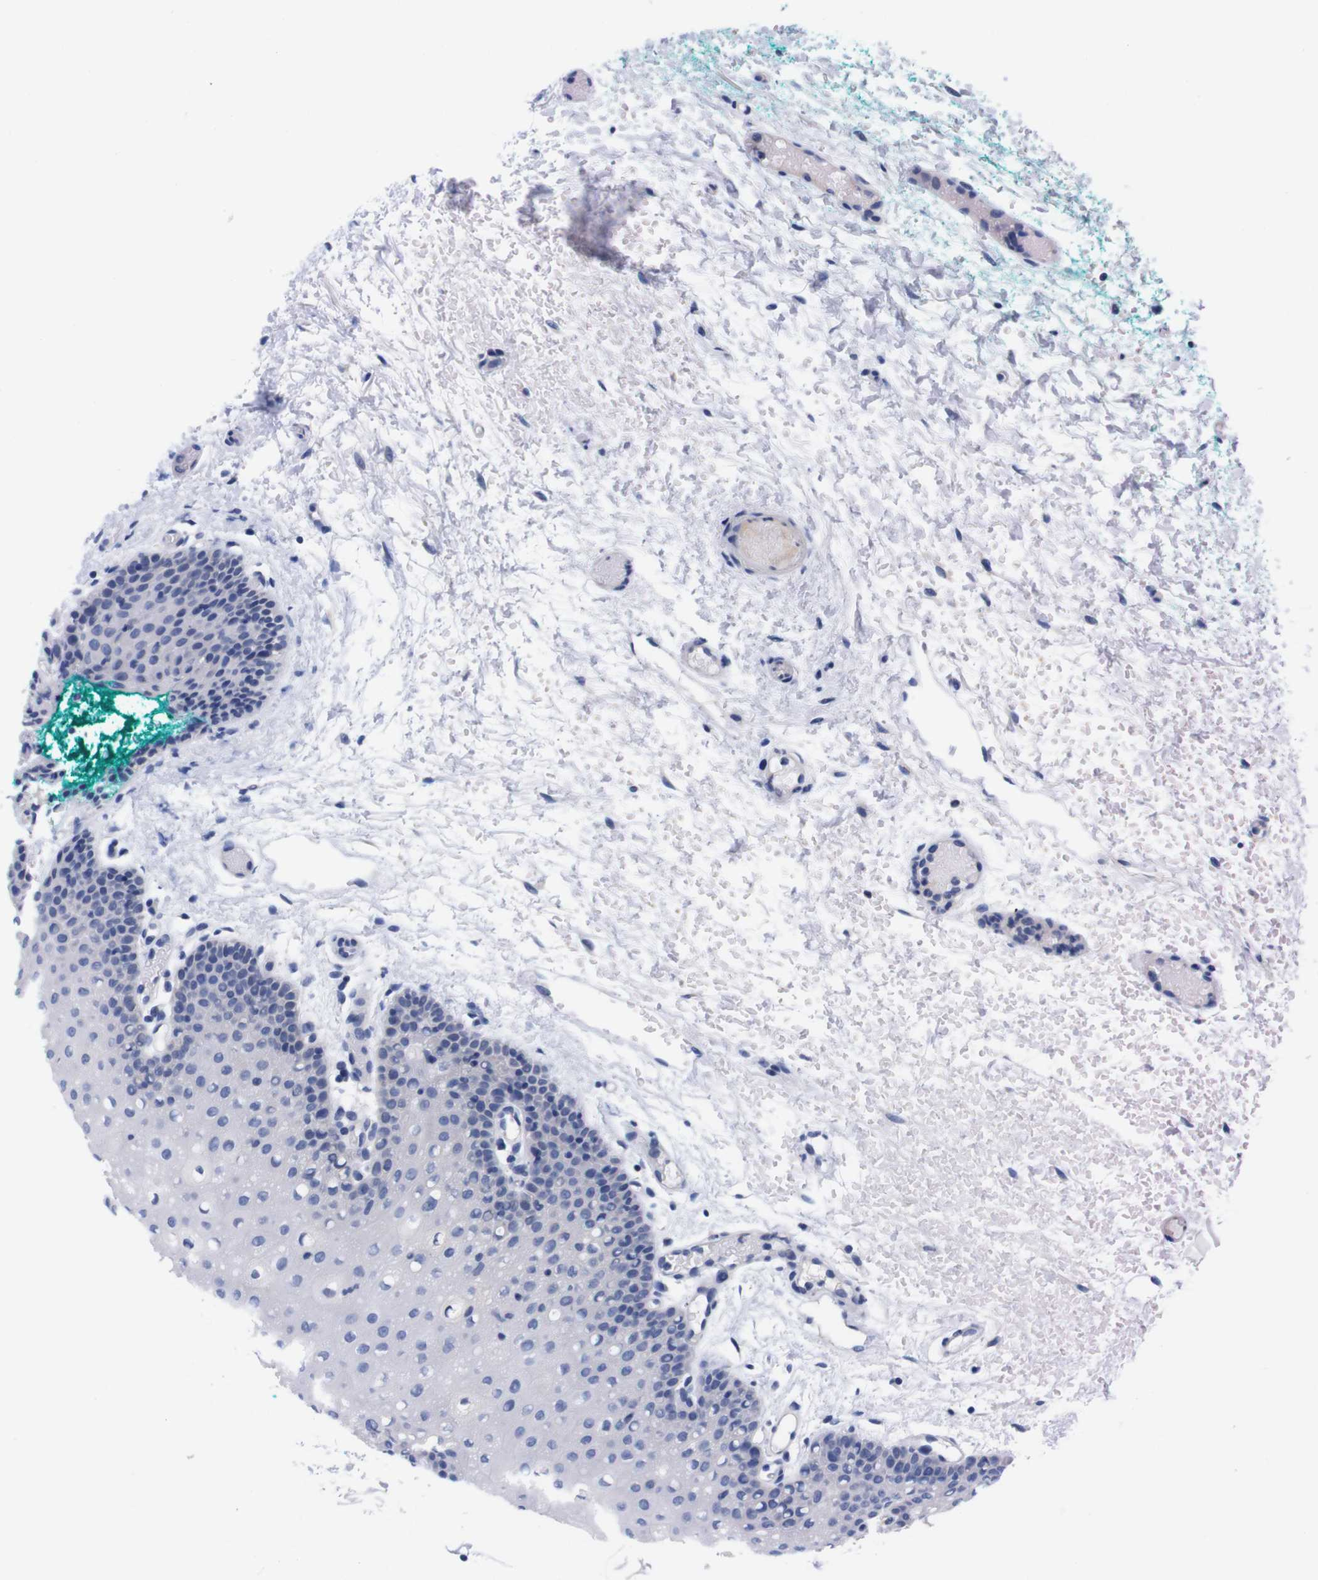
{"staining": {"intensity": "negative", "quantity": "none", "location": "none"}, "tissue": "oral mucosa", "cell_type": "Squamous epithelial cells", "image_type": "normal", "snomed": [{"axis": "morphology", "description": "Normal tissue, NOS"}, {"axis": "morphology", "description": "Squamous cell carcinoma, NOS"}, {"axis": "topography", "description": "Oral tissue"}, {"axis": "topography", "description": "Salivary gland"}, {"axis": "topography", "description": "Head-Neck"}], "caption": "A high-resolution micrograph shows immunohistochemistry staining of normal oral mucosa, which reveals no significant staining in squamous epithelial cells. (DAB immunohistochemistry visualized using brightfield microscopy, high magnification).", "gene": "FAM210A", "patient": {"sex": "female", "age": 62}}